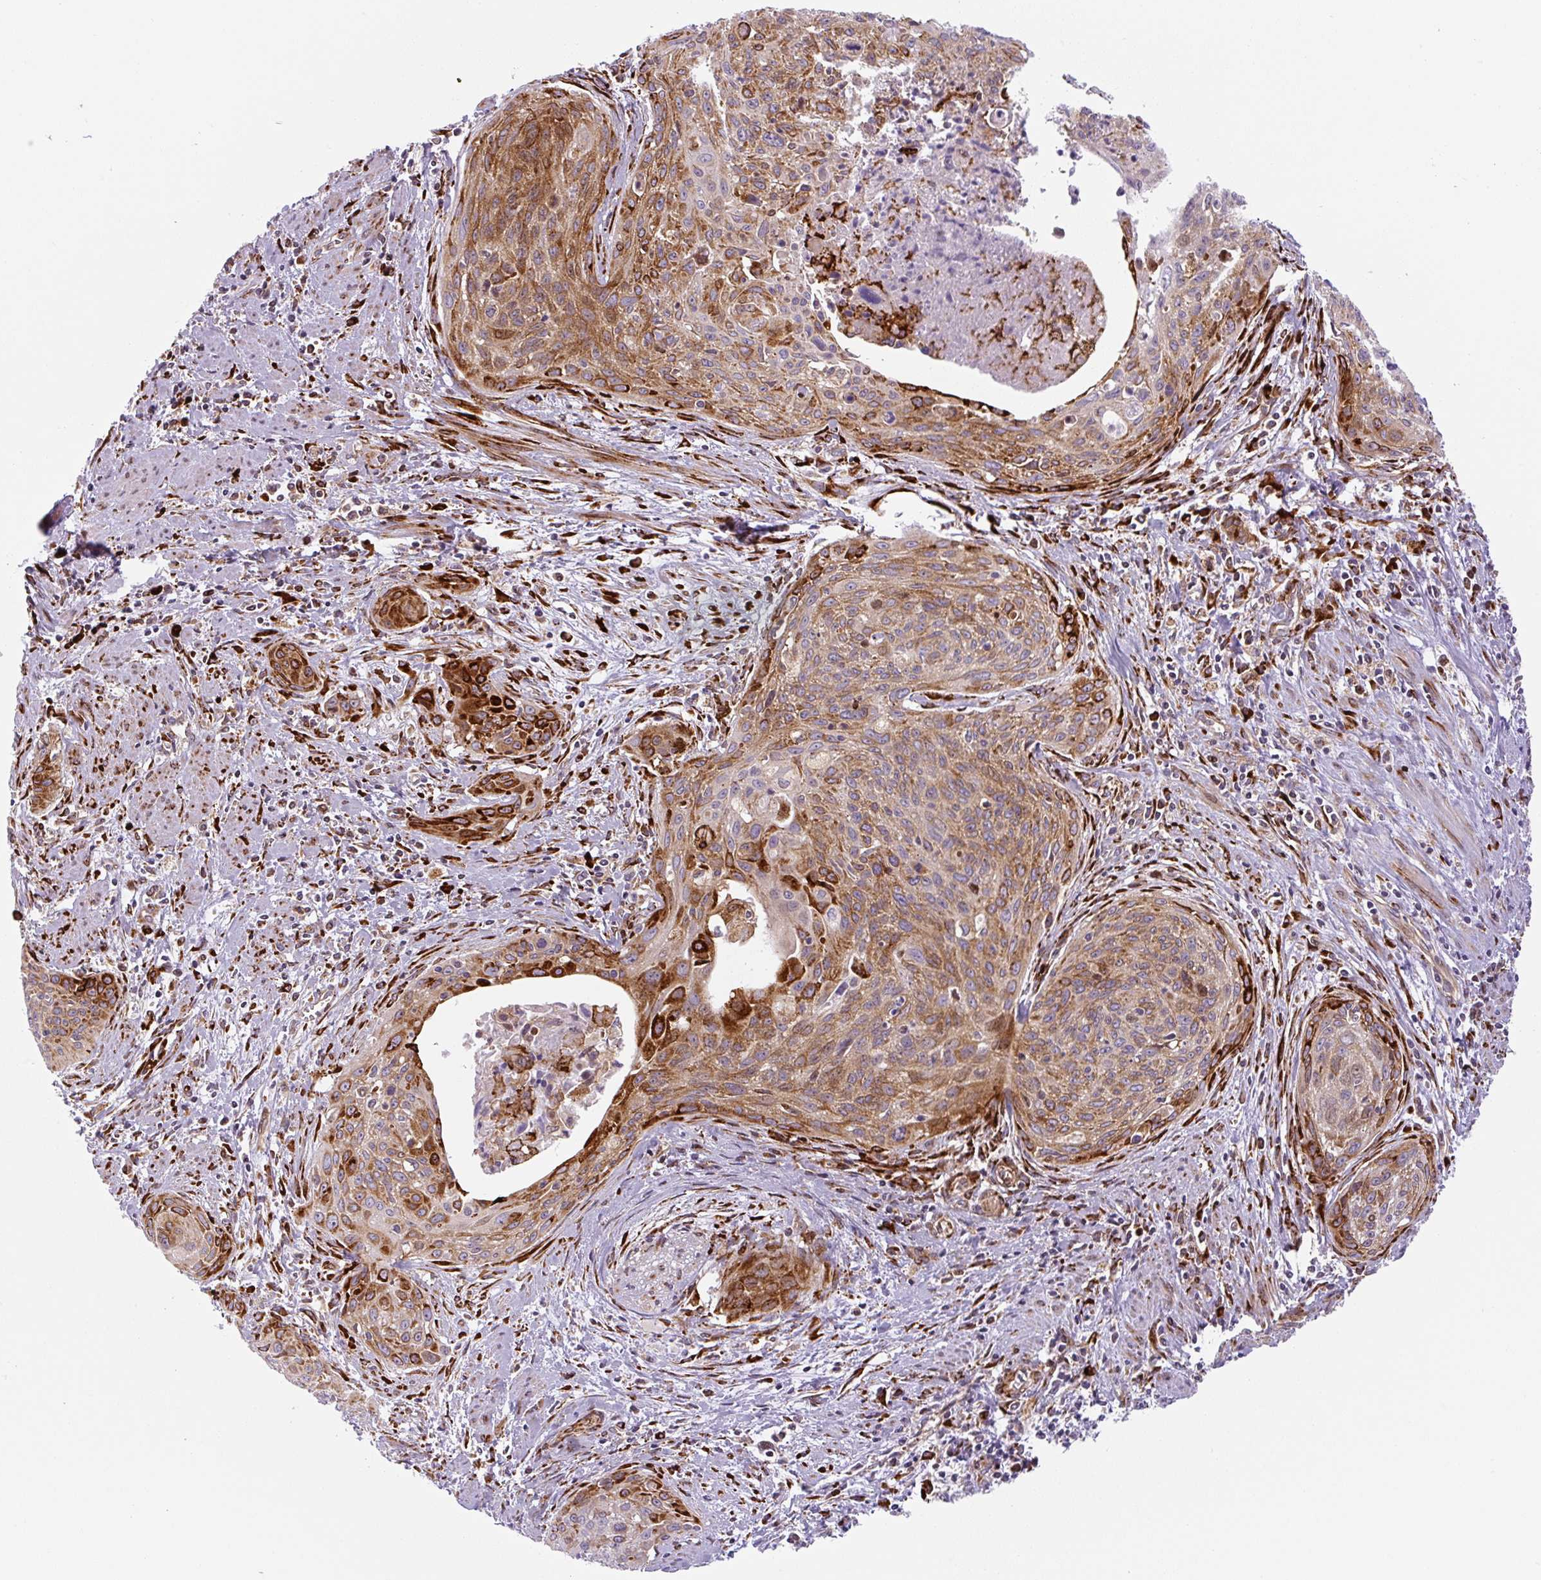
{"staining": {"intensity": "moderate", "quantity": ">75%", "location": "cytoplasmic/membranous"}, "tissue": "cervical cancer", "cell_type": "Tumor cells", "image_type": "cancer", "snomed": [{"axis": "morphology", "description": "Squamous cell carcinoma, NOS"}, {"axis": "topography", "description": "Cervix"}], "caption": "Immunohistochemical staining of human cervical cancer demonstrates medium levels of moderate cytoplasmic/membranous protein positivity in approximately >75% of tumor cells. (DAB (3,3'-diaminobenzidine) IHC with brightfield microscopy, high magnification).", "gene": "DISP3", "patient": {"sex": "female", "age": 55}}